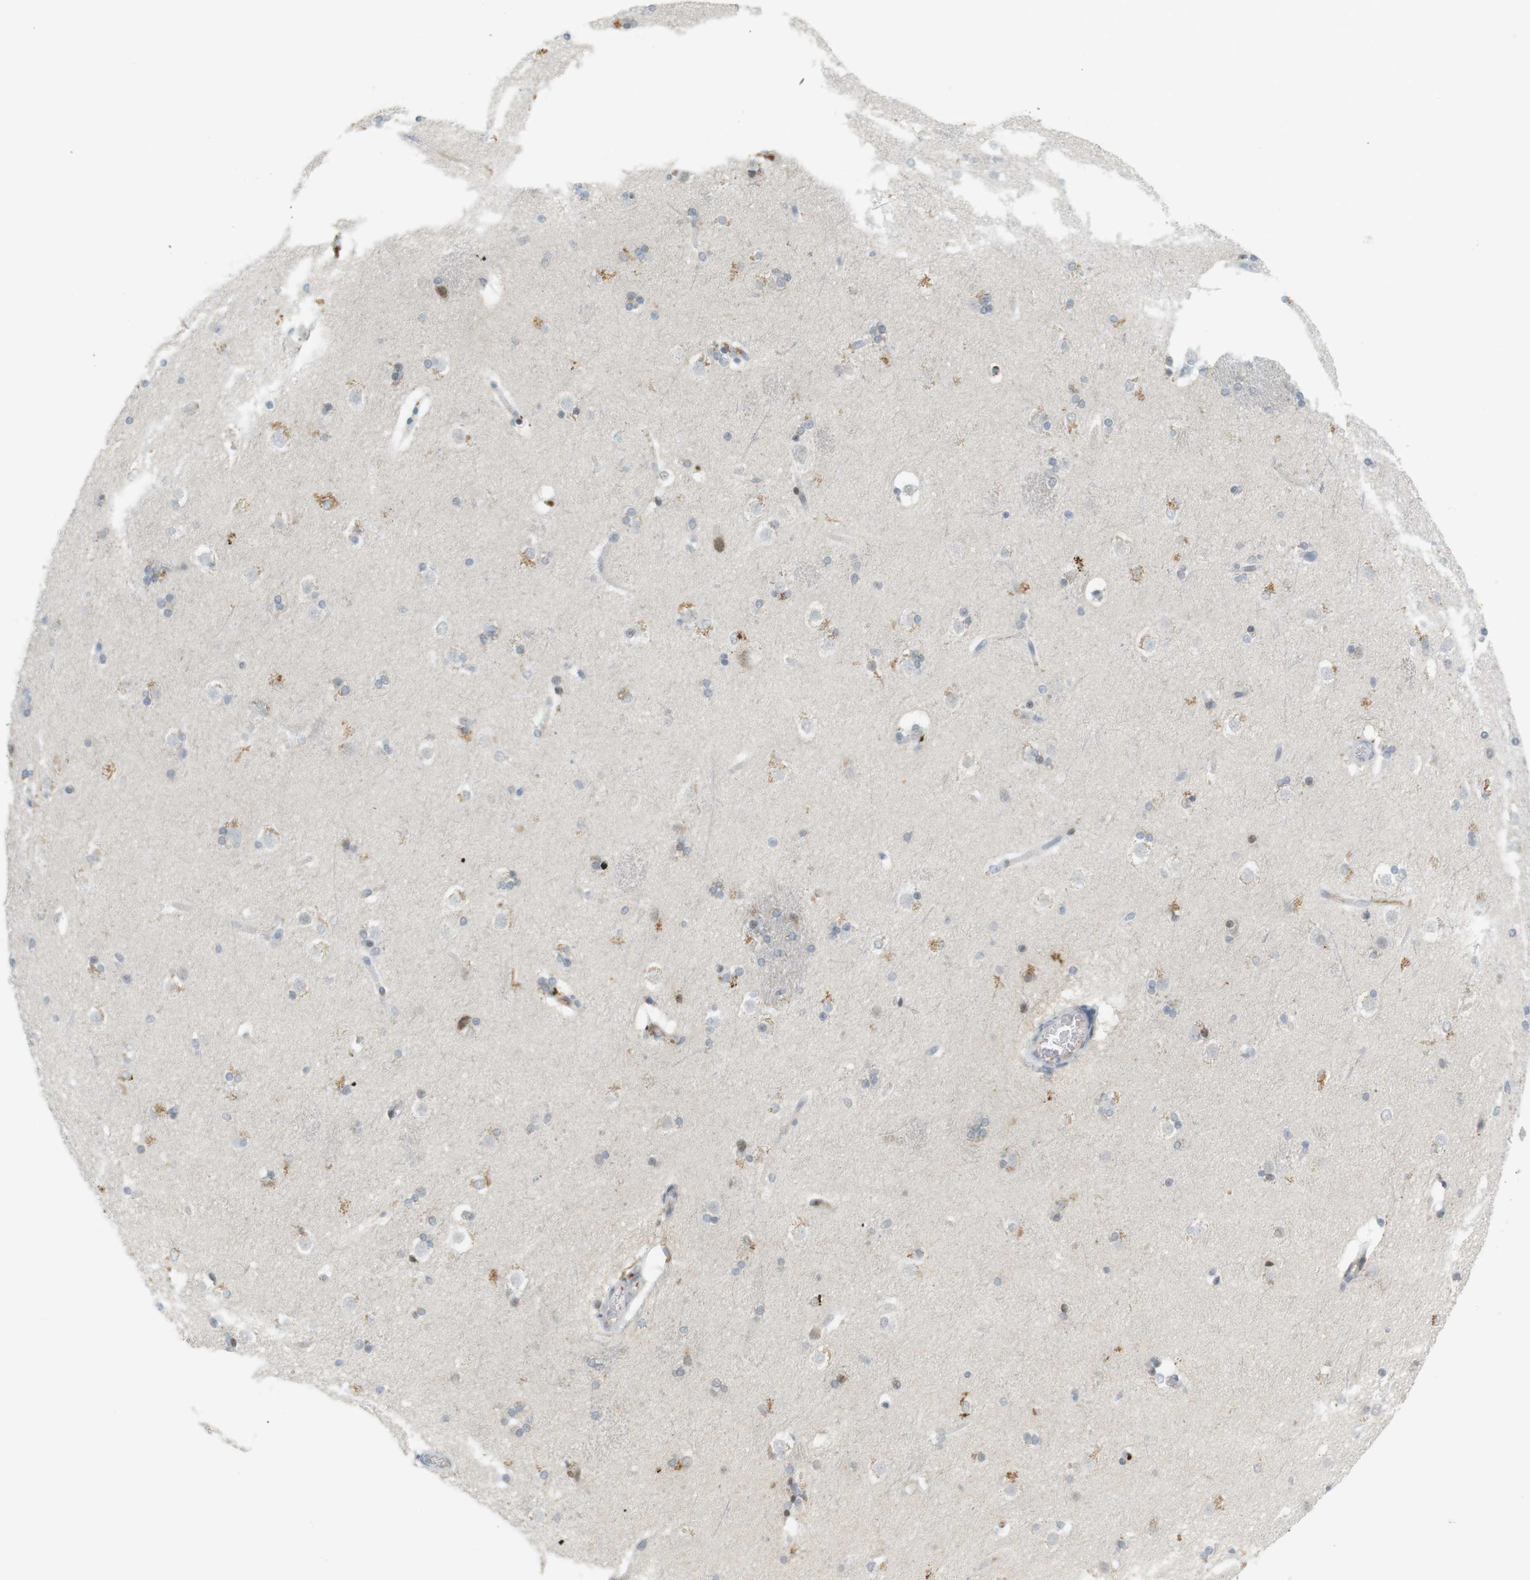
{"staining": {"intensity": "weak", "quantity": "<25%", "location": "nuclear"}, "tissue": "caudate", "cell_type": "Glial cells", "image_type": "normal", "snomed": [{"axis": "morphology", "description": "Normal tissue, NOS"}, {"axis": "topography", "description": "Lateral ventricle wall"}], "caption": "Protein analysis of unremarkable caudate demonstrates no significant staining in glial cells. (DAB (3,3'-diaminobenzidine) IHC with hematoxylin counter stain).", "gene": "DMC1", "patient": {"sex": "female", "age": 19}}